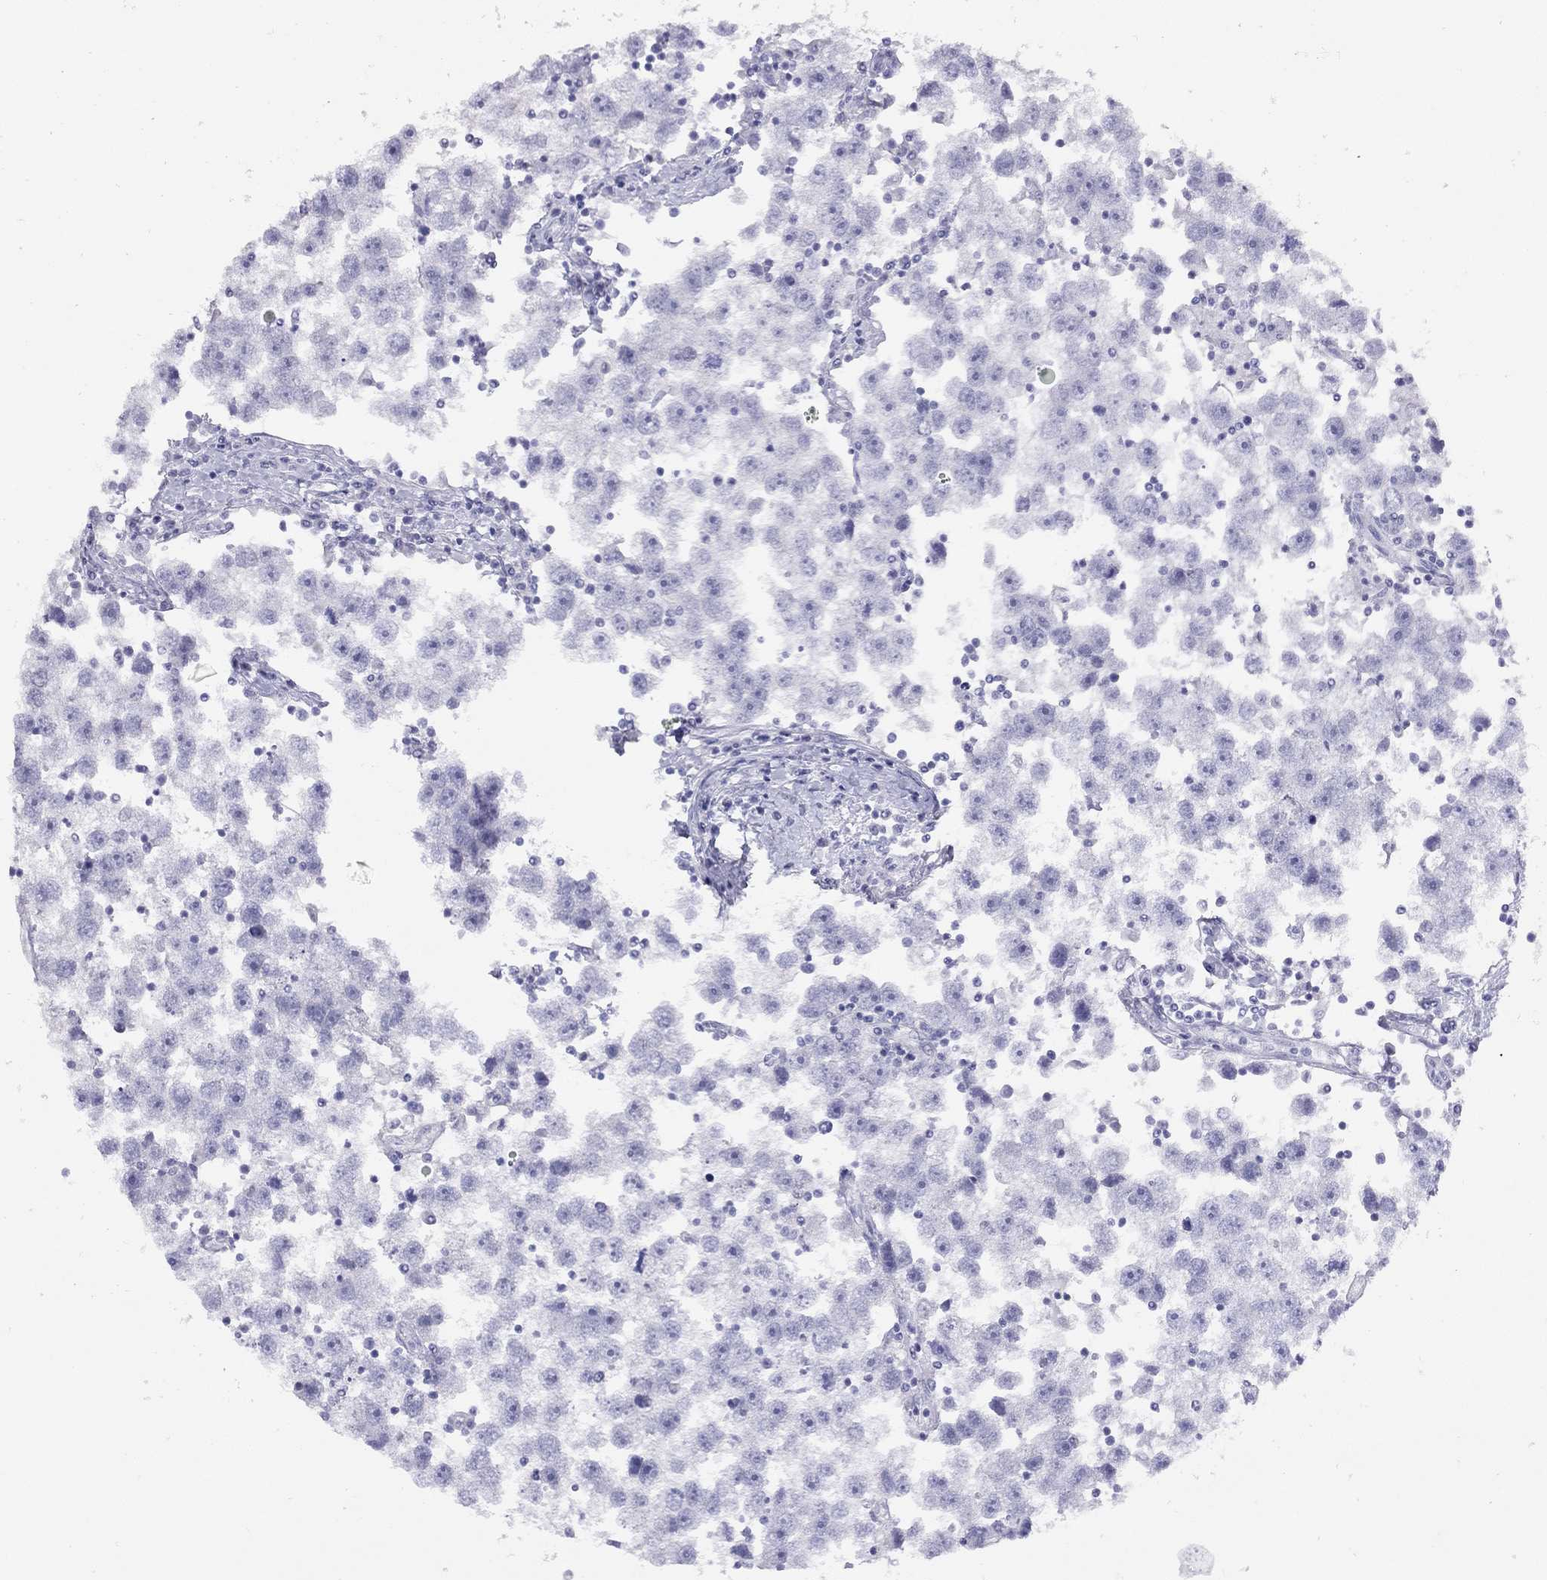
{"staining": {"intensity": "negative", "quantity": "none", "location": "none"}, "tissue": "testis cancer", "cell_type": "Tumor cells", "image_type": "cancer", "snomed": [{"axis": "morphology", "description": "Seminoma, NOS"}, {"axis": "topography", "description": "Testis"}], "caption": "Immunohistochemical staining of human seminoma (testis) exhibits no significant staining in tumor cells.", "gene": "LRIT2", "patient": {"sex": "male", "age": 30}}